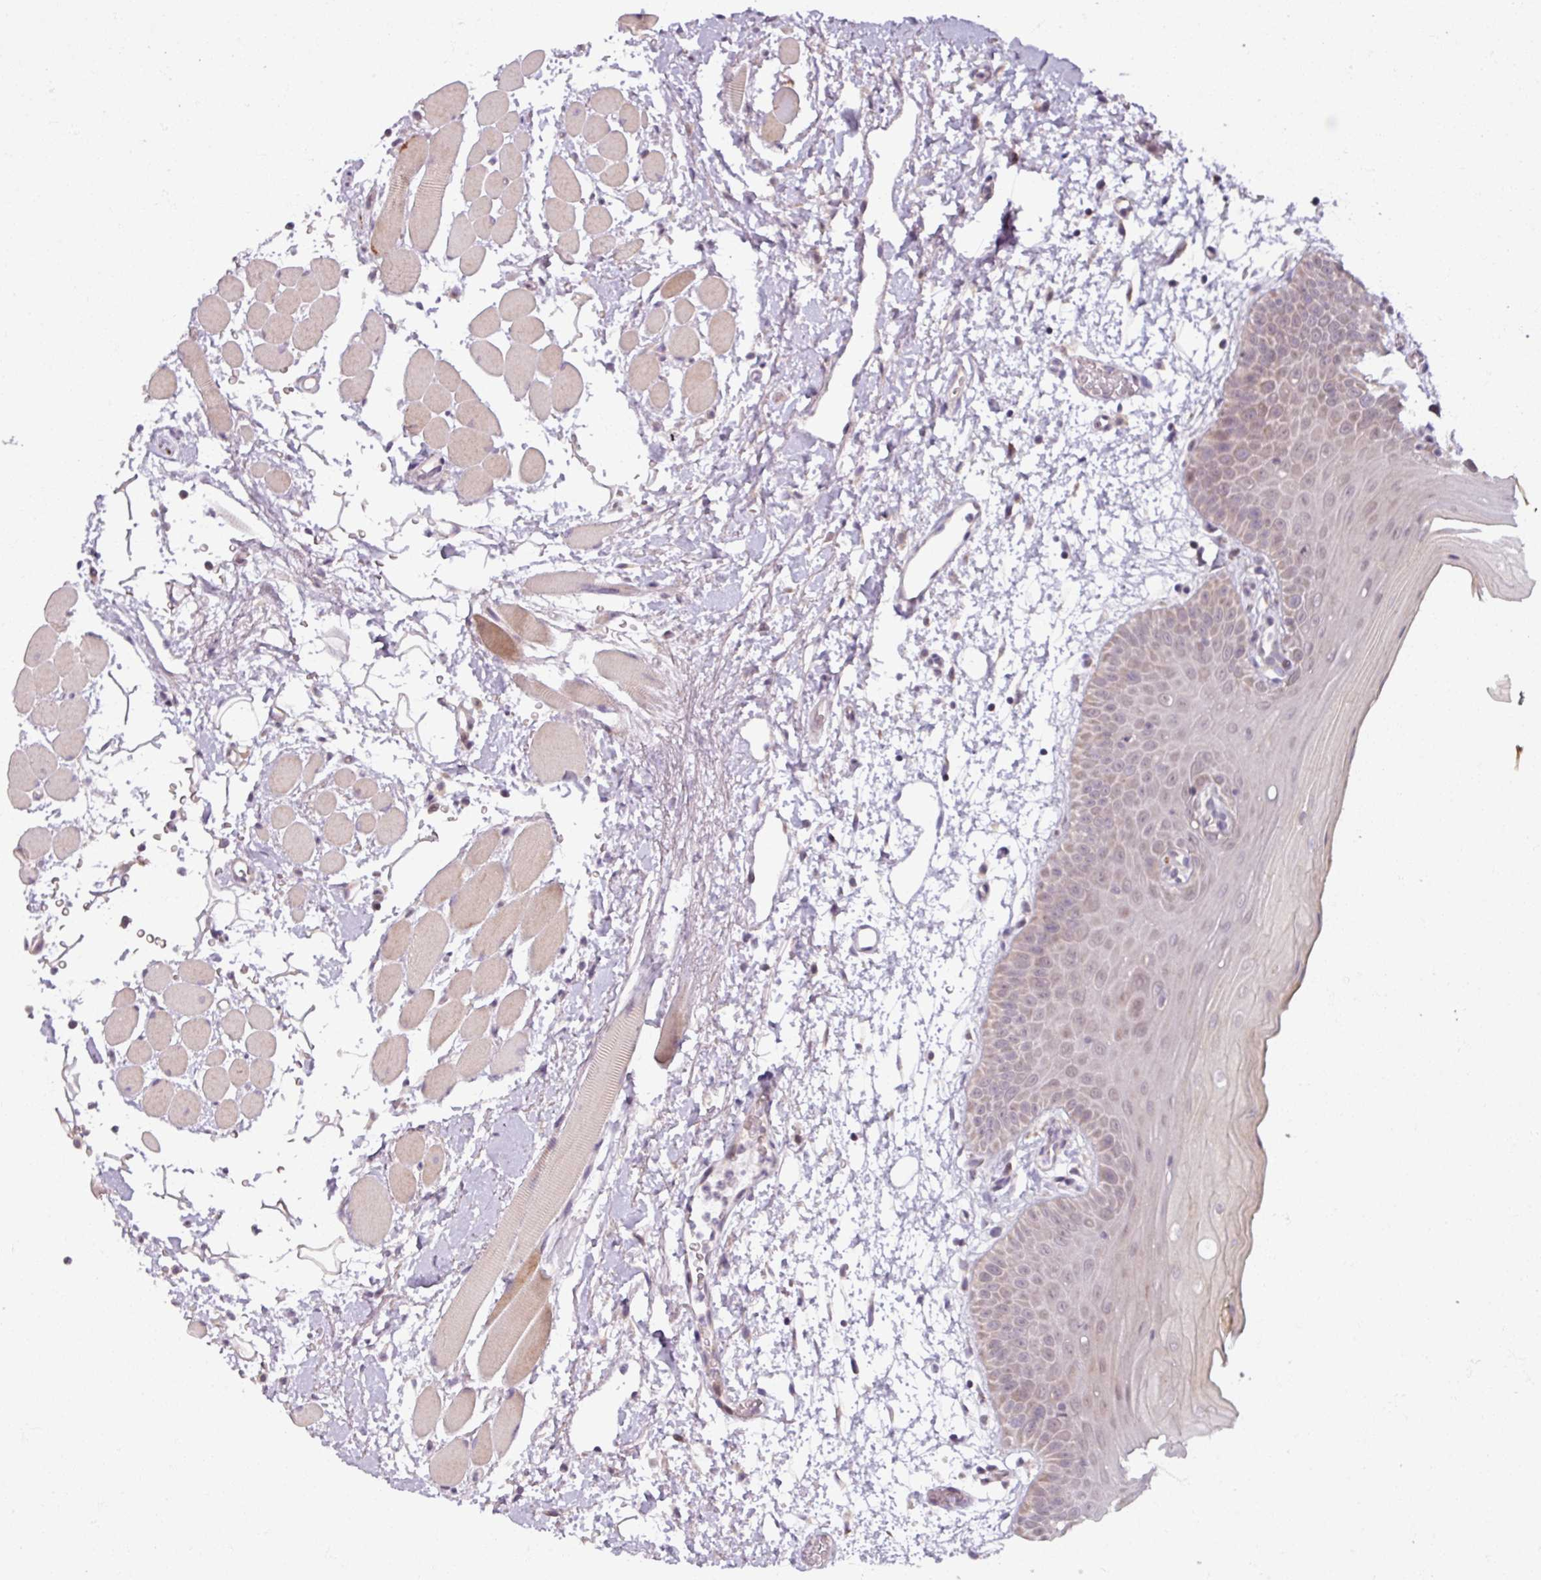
{"staining": {"intensity": "weak", "quantity": "<25%", "location": "nuclear"}, "tissue": "oral mucosa", "cell_type": "Squamous epithelial cells", "image_type": "normal", "snomed": [{"axis": "morphology", "description": "Normal tissue, NOS"}, {"axis": "topography", "description": "Oral tissue"}, {"axis": "topography", "description": "Tounge, NOS"}], "caption": "DAB immunohistochemical staining of benign human oral mucosa demonstrates no significant expression in squamous epithelial cells.", "gene": "OGFOD3", "patient": {"sex": "female", "age": 59}}